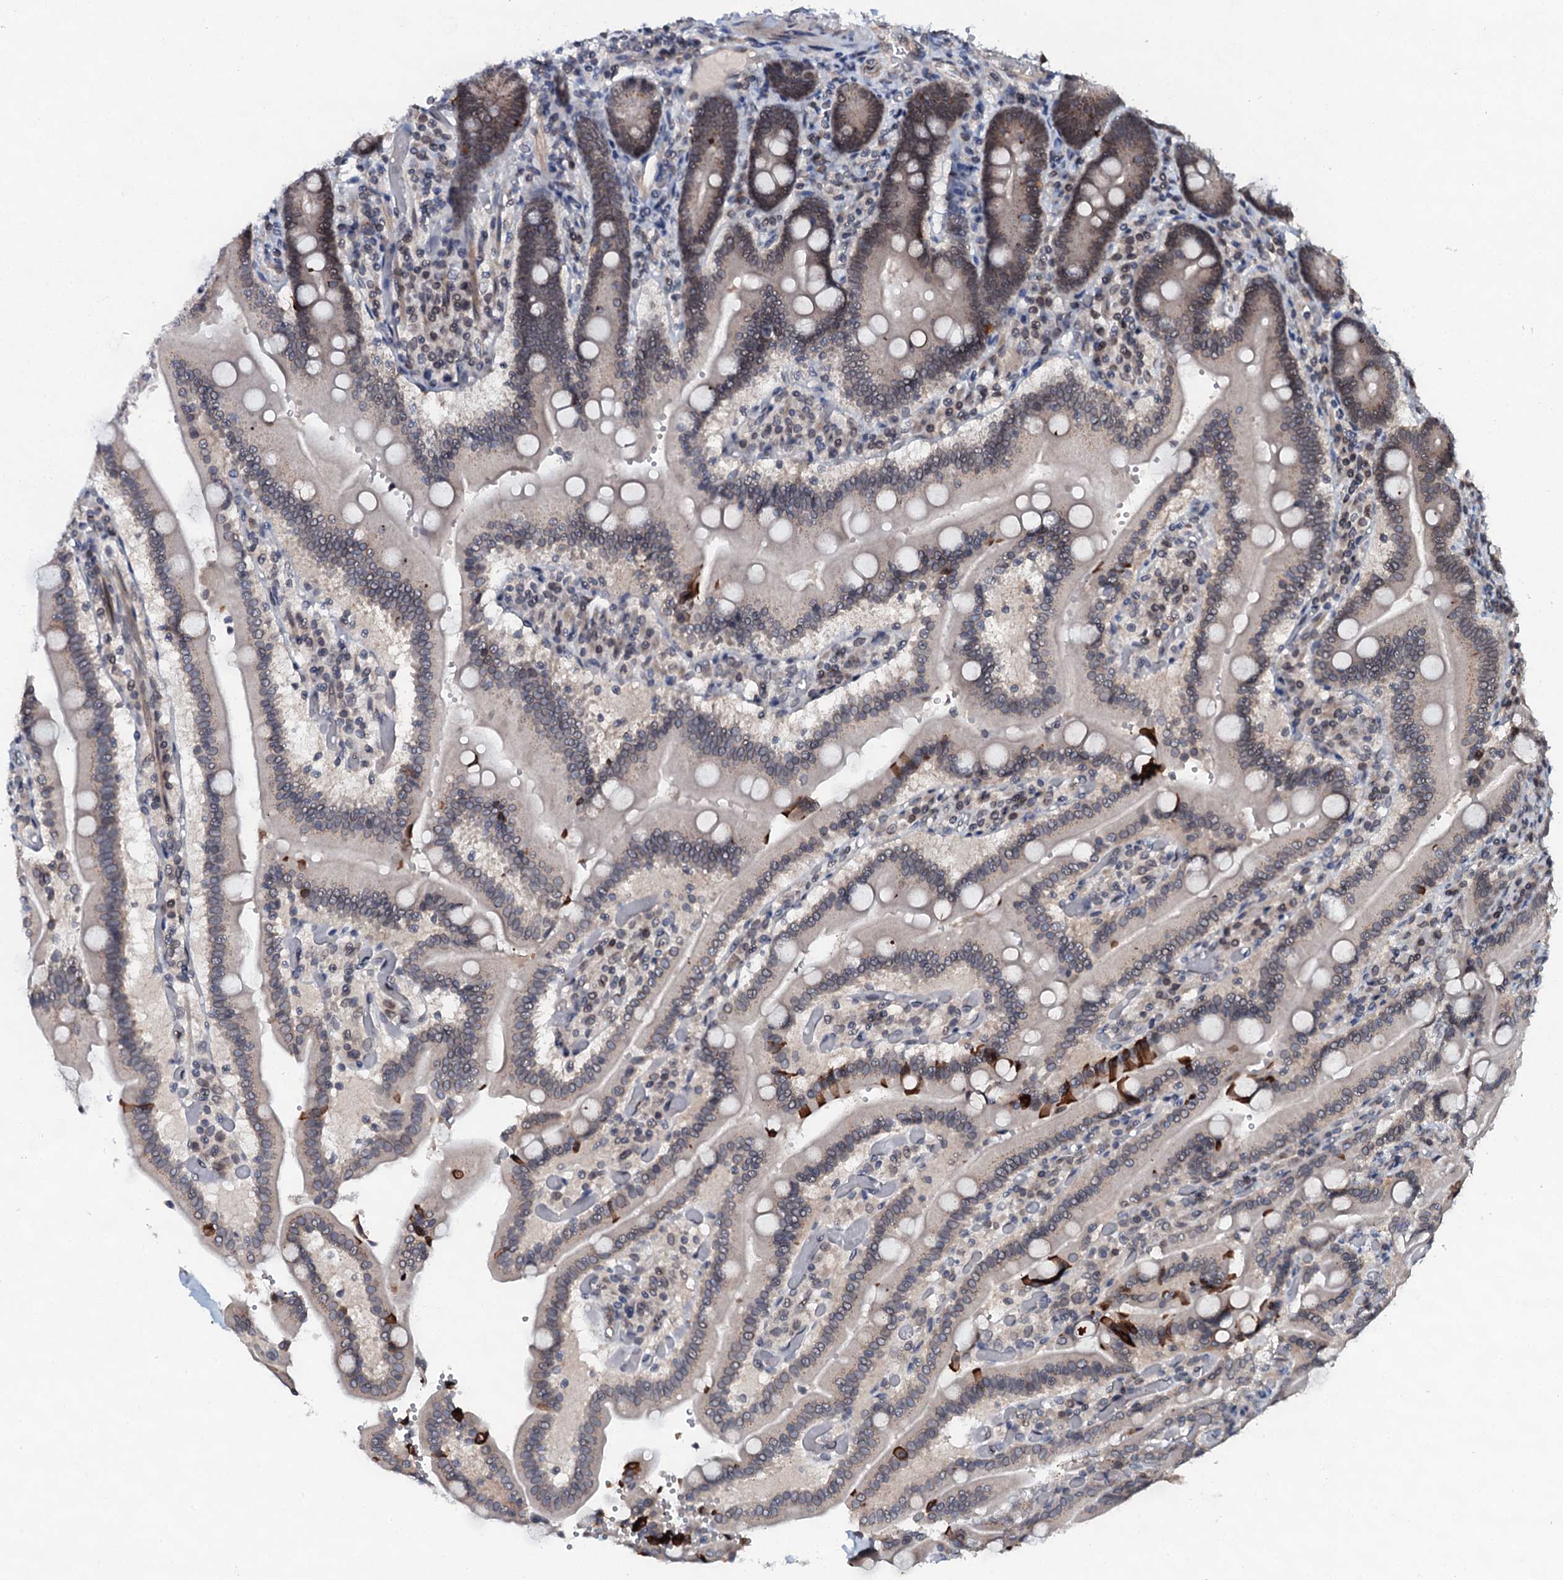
{"staining": {"intensity": "moderate", "quantity": "25%-75%", "location": "cytoplasmic/membranous"}, "tissue": "duodenum", "cell_type": "Glandular cells", "image_type": "normal", "snomed": [{"axis": "morphology", "description": "Normal tissue, NOS"}, {"axis": "topography", "description": "Duodenum"}], "caption": "High-power microscopy captured an immunohistochemistry (IHC) micrograph of benign duodenum, revealing moderate cytoplasmic/membranous expression in about 25%-75% of glandular cells.", "gene": "SNTA1", "patient": {"sex": "female", "age": 62}}